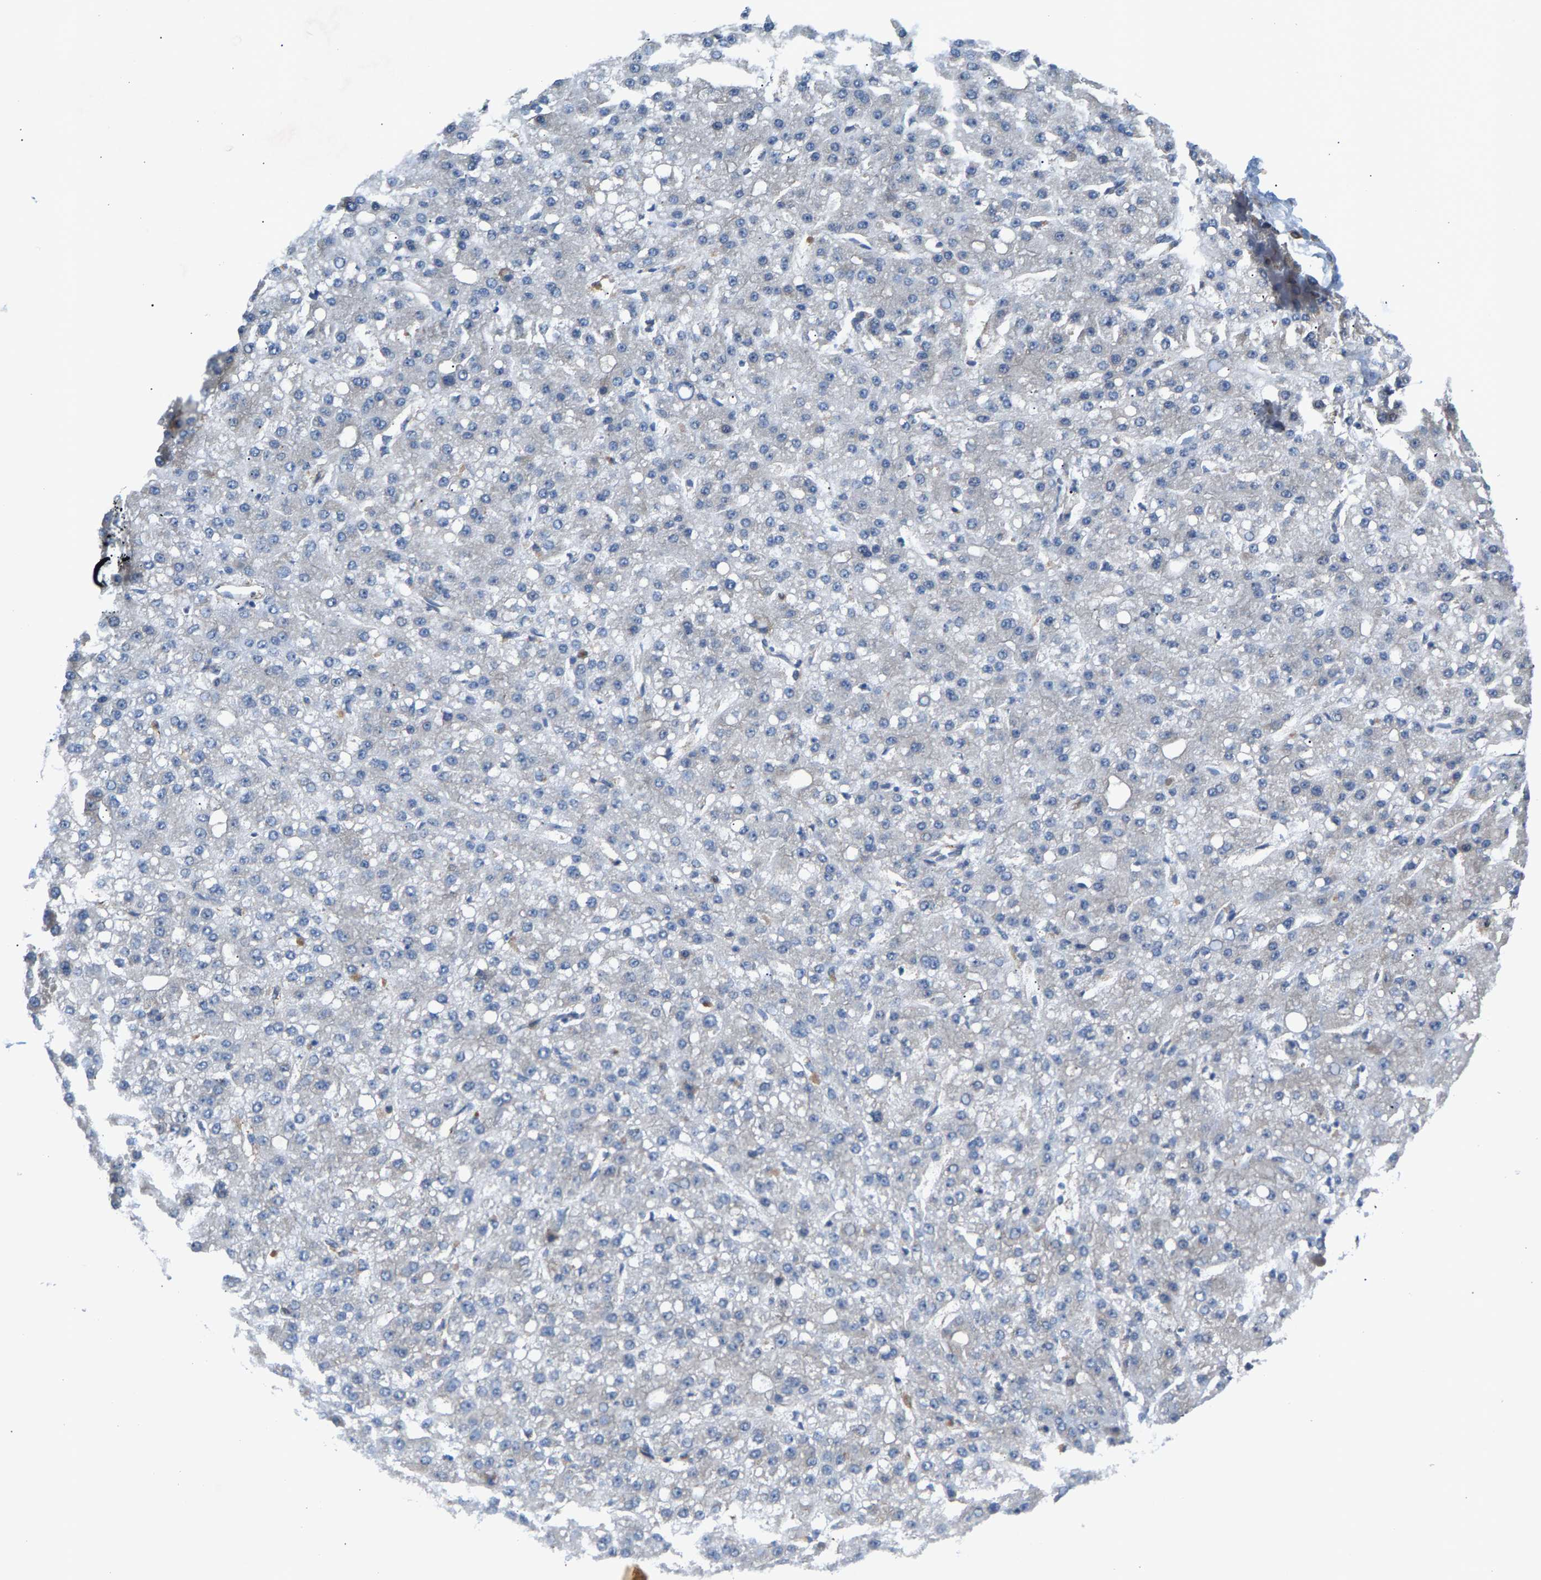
{"staining": {"intensity": "negative", "quantity": "none", "location": "none"}, "tissue": "liver cancer", "cell_type": "Tumor cells", "image_type": "cancer", "snomed": [{"axis": "morphology", "description": "Carcinoma, Hepatocellular, NOS"}, {"axis": "topography", "description": "Liver"}], "caption": "Protein analysis of liver hepatocellular carcinoma demonstrates no significant expression in tumor cells.", "gene": "KRTAP27-1", "patient": {"sex": "male", "age": 67}}